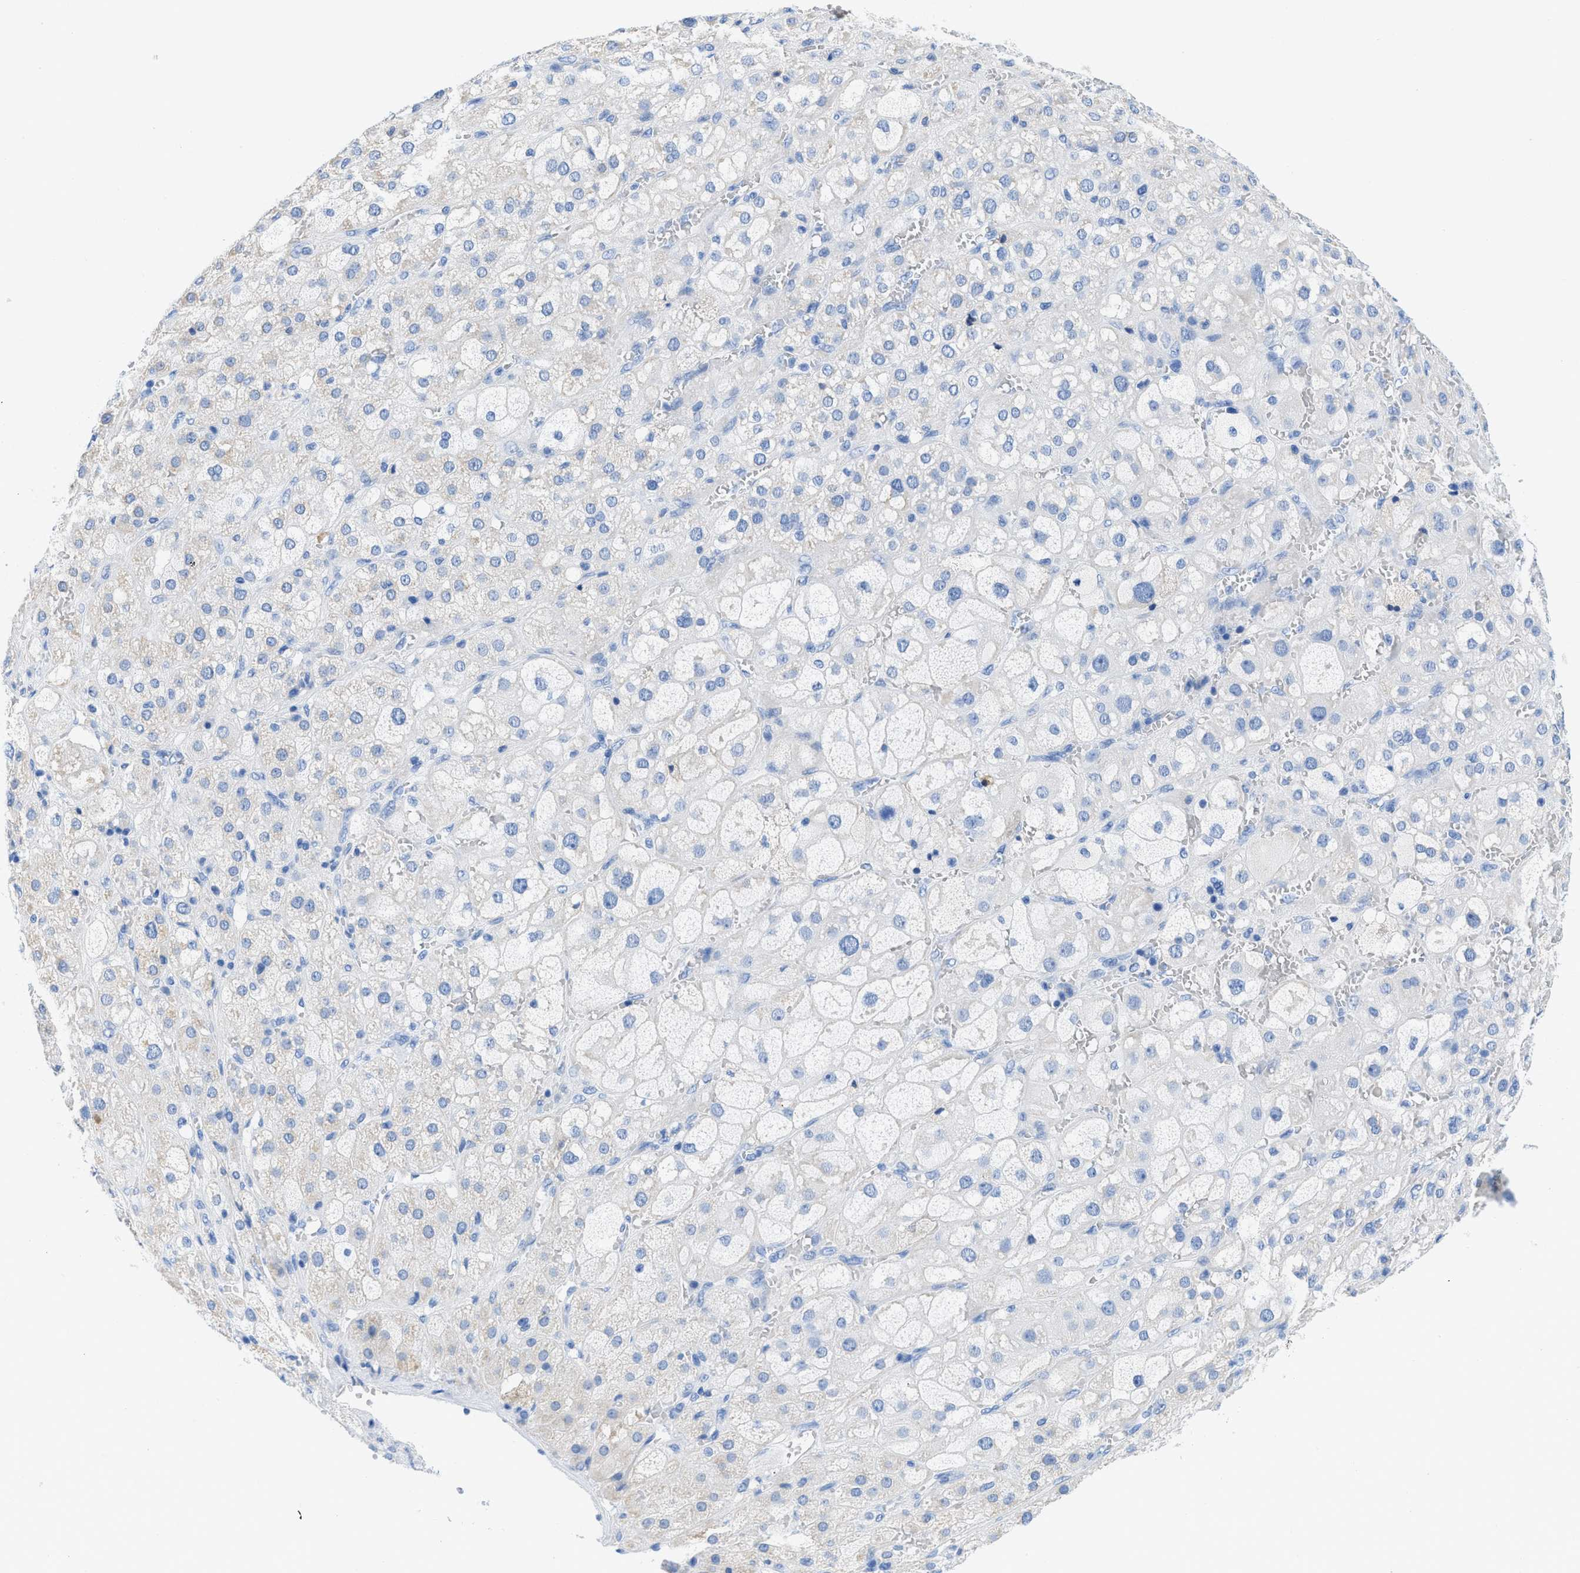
{"staining": {"intensity": "negative", "quantity": "none", "location": "none"}, "tissue": "adrenal gland", "cell_type": "Glandular cells", "image_type": "normal", "snomed": [{"axis": "morphology", "description": "Normal tissue, NOS"}, {"axis": "topography", "description": "Adrenal gland"}], "caption": "Immunohistochemistry image of normal human adrenal gland stained for a protein (brown), which reveals no expression in glandular cells.", "gene": "COL3A1", "patient": {"sex": "female", "age": 47}}